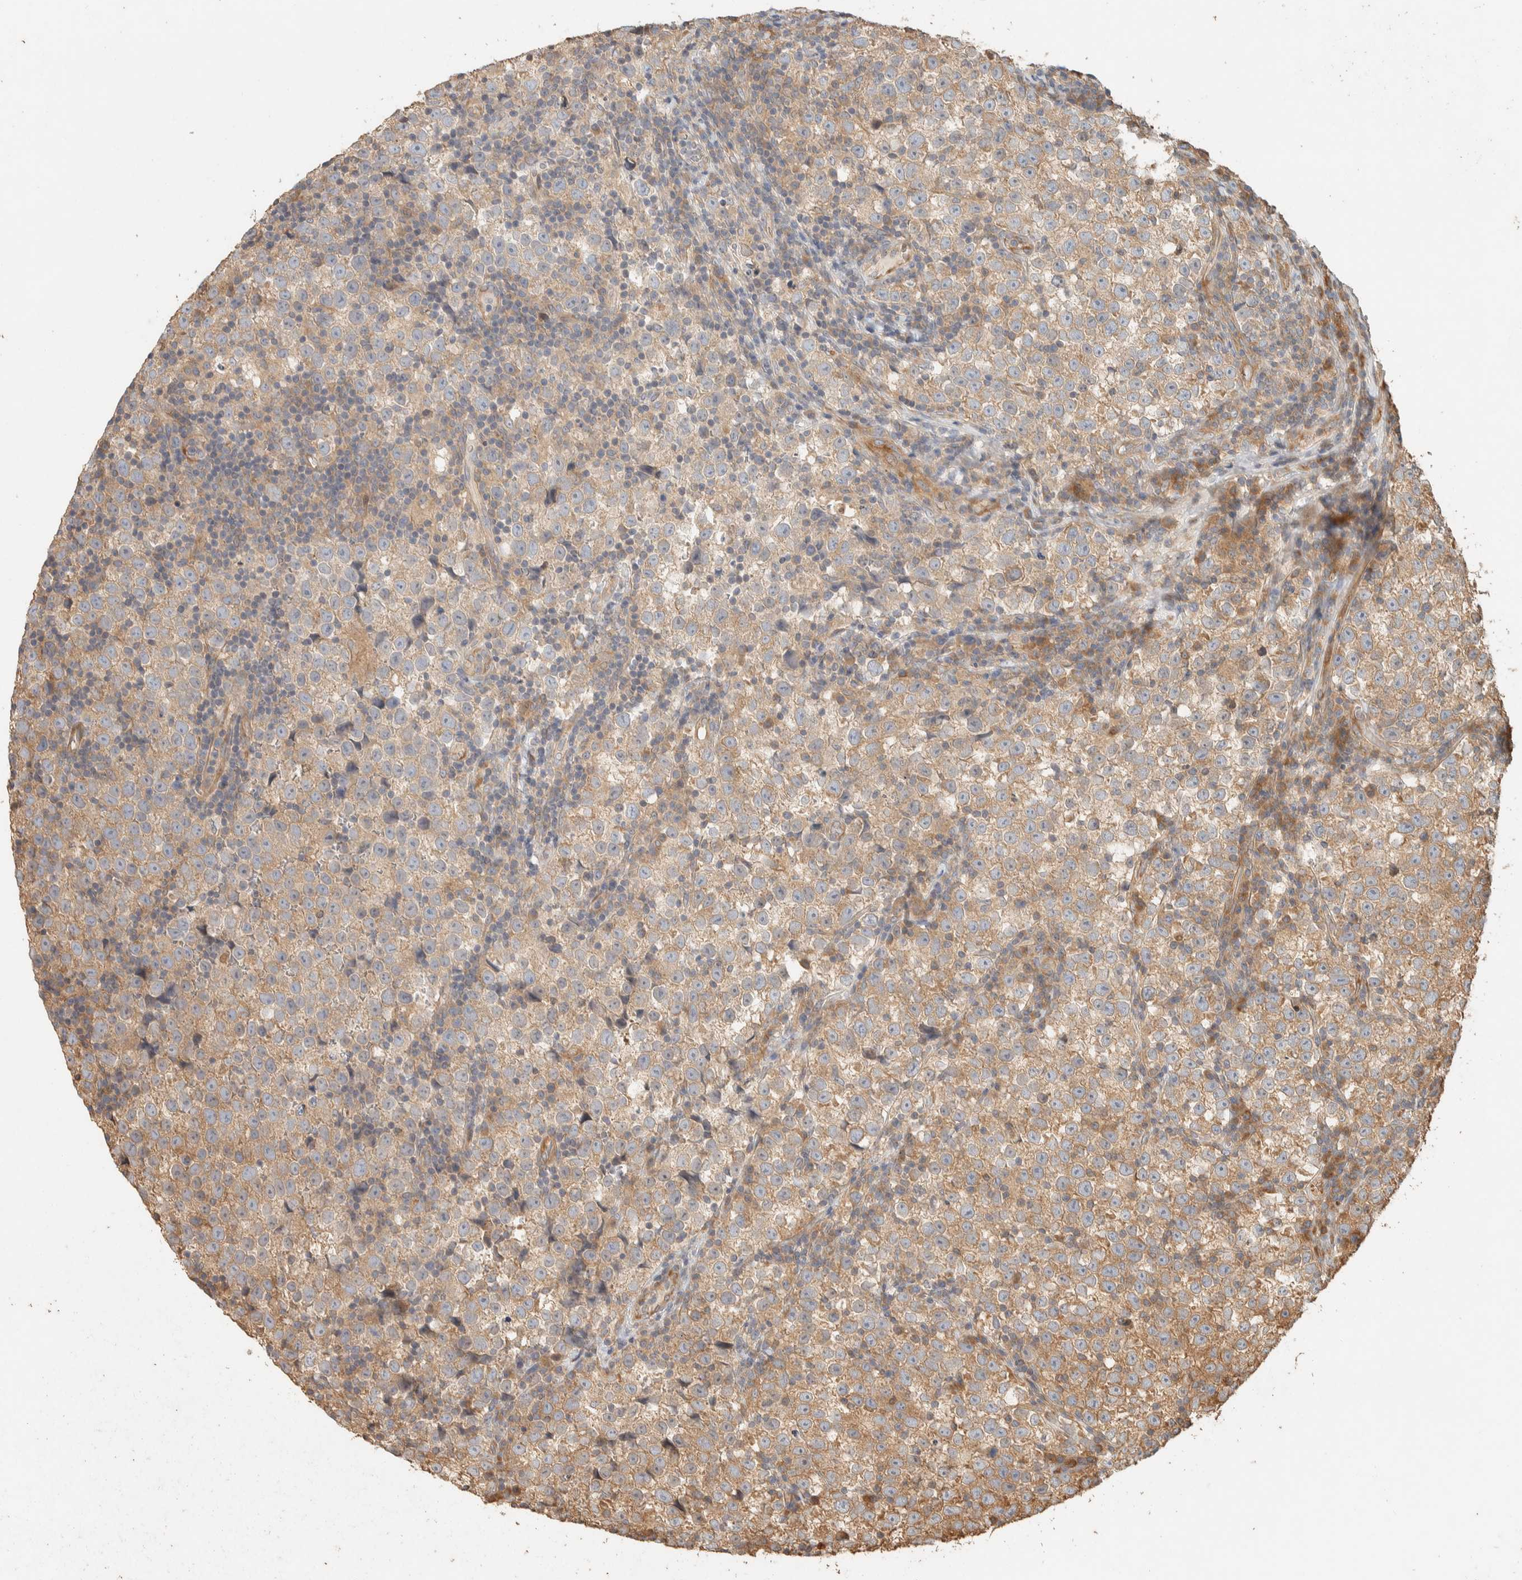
{"staining": {"intensity": "weak", "quantity": ">75%", "location": "cytoplasmic/membranous"}, "tissue": "testis cancer", "cell_type": "Tumor cells", "image_type": "cancer", "snomed": [{"axis": "morphology", "description": "Normal tissue, NOS"}, {"axis": "morphology", "description": "Seminoma, NOS"}, {"axis": "topography", "description": "Testis"}], "caption": "A high-resolution image shows immunohistochemistry staining of testis cancer, which demonstrates weak cytoplasmic/membranous expression in about >75% of tumor cells.", "gene": "EXOC7", "patient": {"sex": "male", "age": 43}}